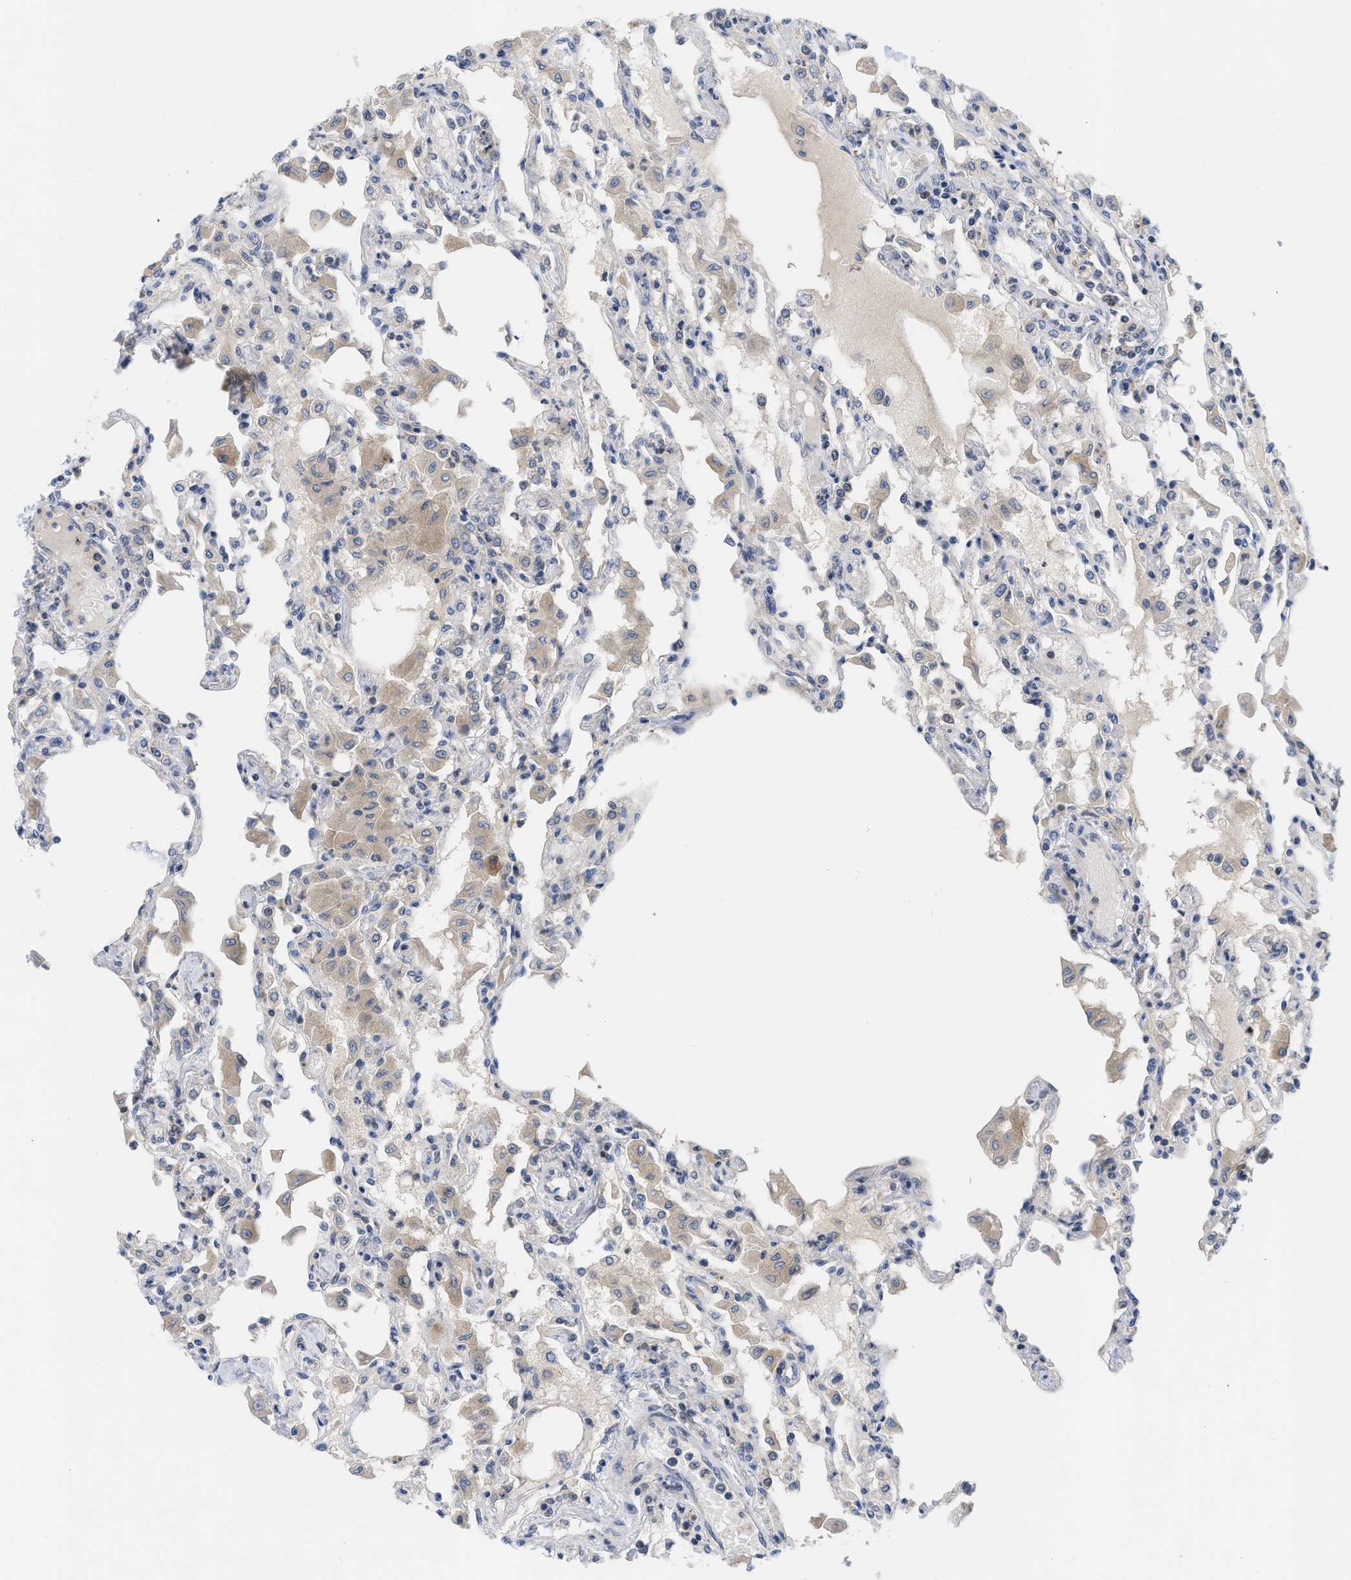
{"staining": {"intensity": "negative", "quantity": "none", "location": "none"}, "tissue": "lung", "cell_type": "Alveolar cells", "image_type": "normal", "snomed": [{"axis": "morphology", "description": "Normal tissue, NOS"}, {"axis": "topography", "description": "Bronchus"}, {"axis": "topography", "description": "Lung"}], "caption": "There is no significant expression in alveolar cells of lung. (DAB immunohistochemistry with hematoxylin counter stain).", "gene": "LDAF1", "patient": {"sex": "female", "age": 49}}